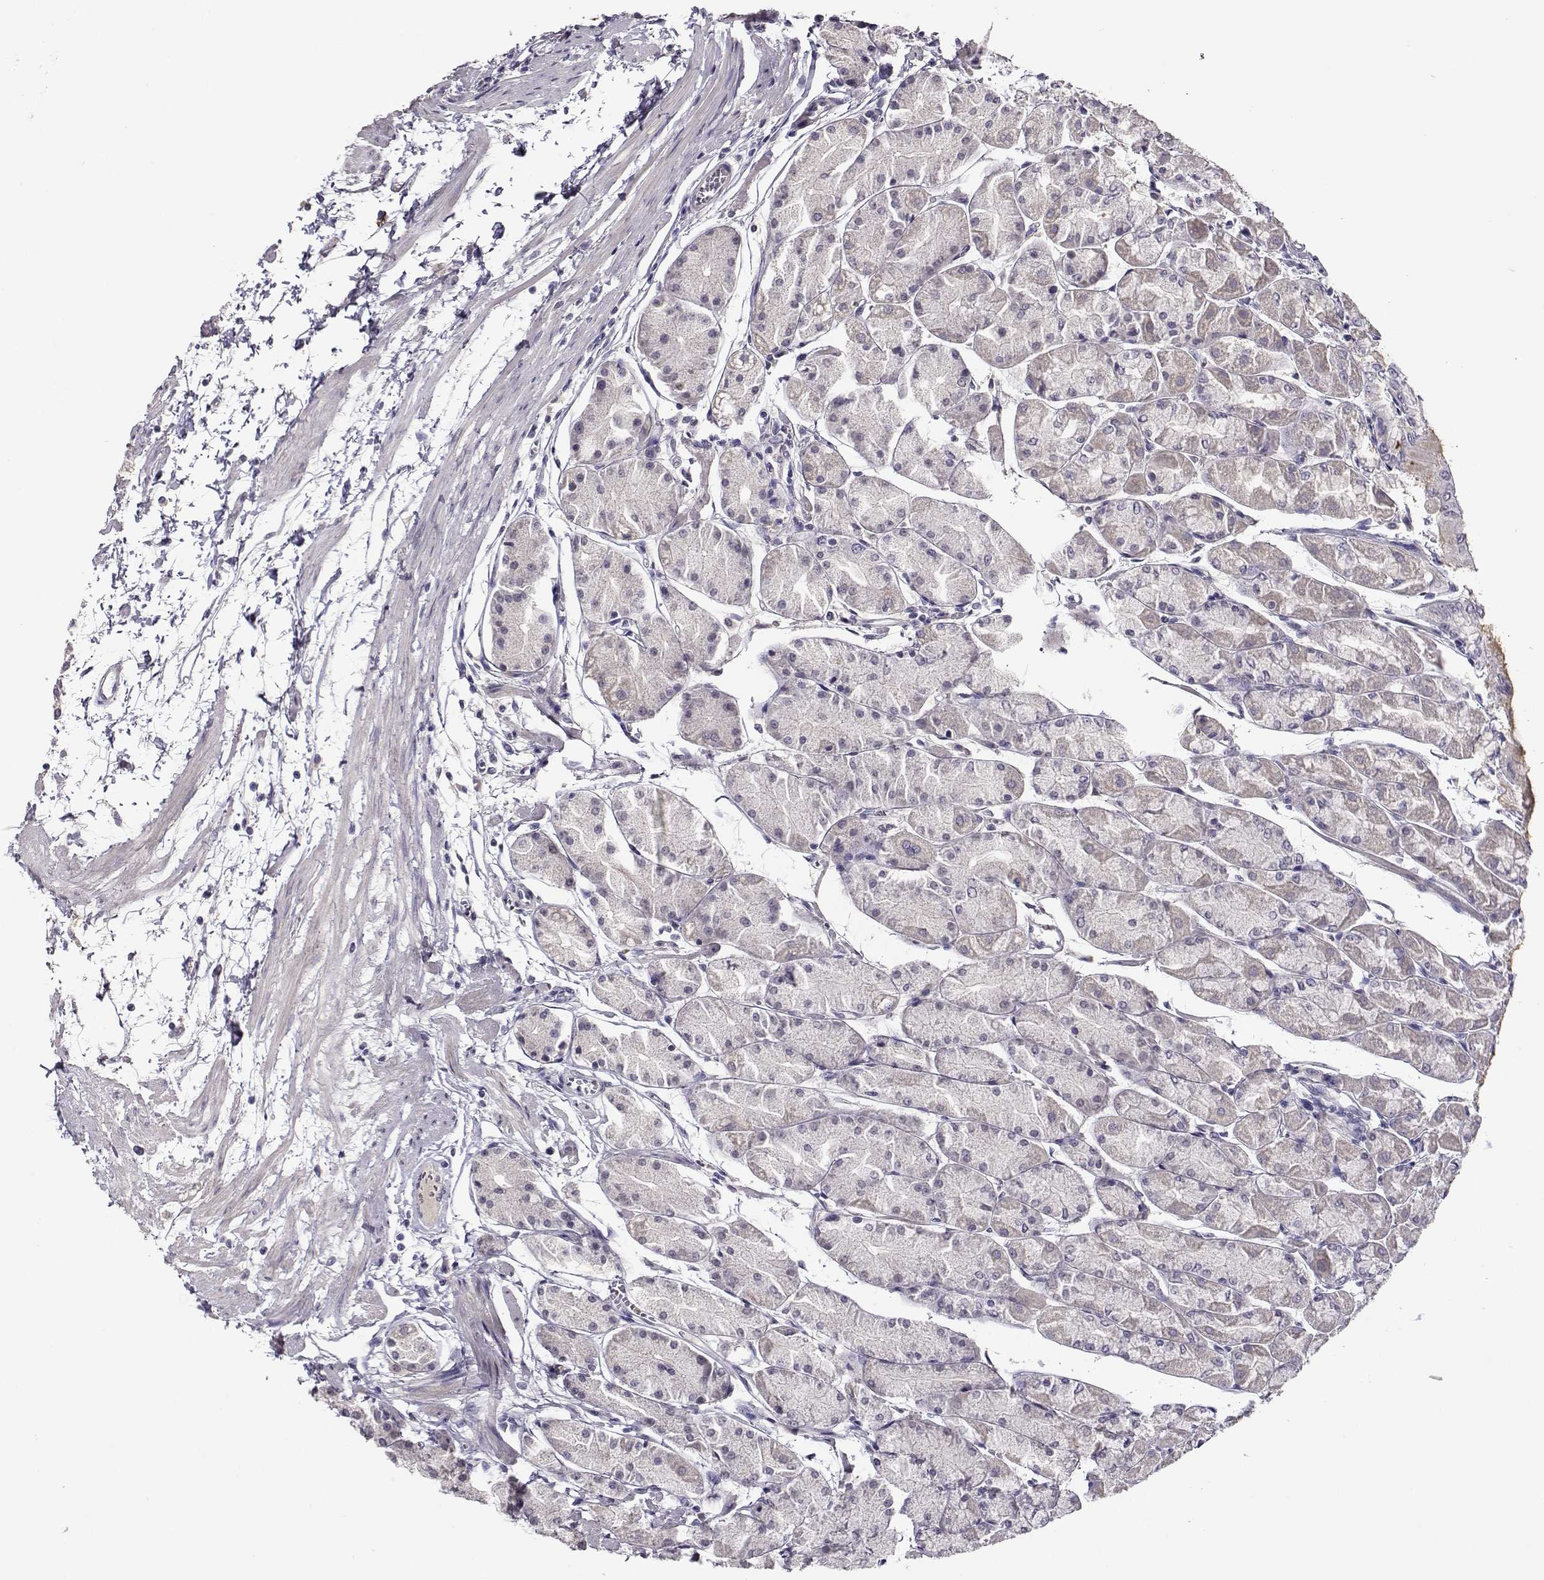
{"staining": {"intensity": "negative", "quantity": "none", "location": "none"}, "tissue": "stomach", "cell_type": "Glandular cells", "image_type": "normal", "snomed": [{"axis": "morphology", "description": "Normal tissue, NOS"}, {"axis": "topography", "description": "Stomach, upper"}], "caption": "Immunohistochemistry (IHC) of normal human stomach demonstrates no staining in glandular cells.", "gene": "RHOXF2", "patient": {"sex": "male", "age": 60}}